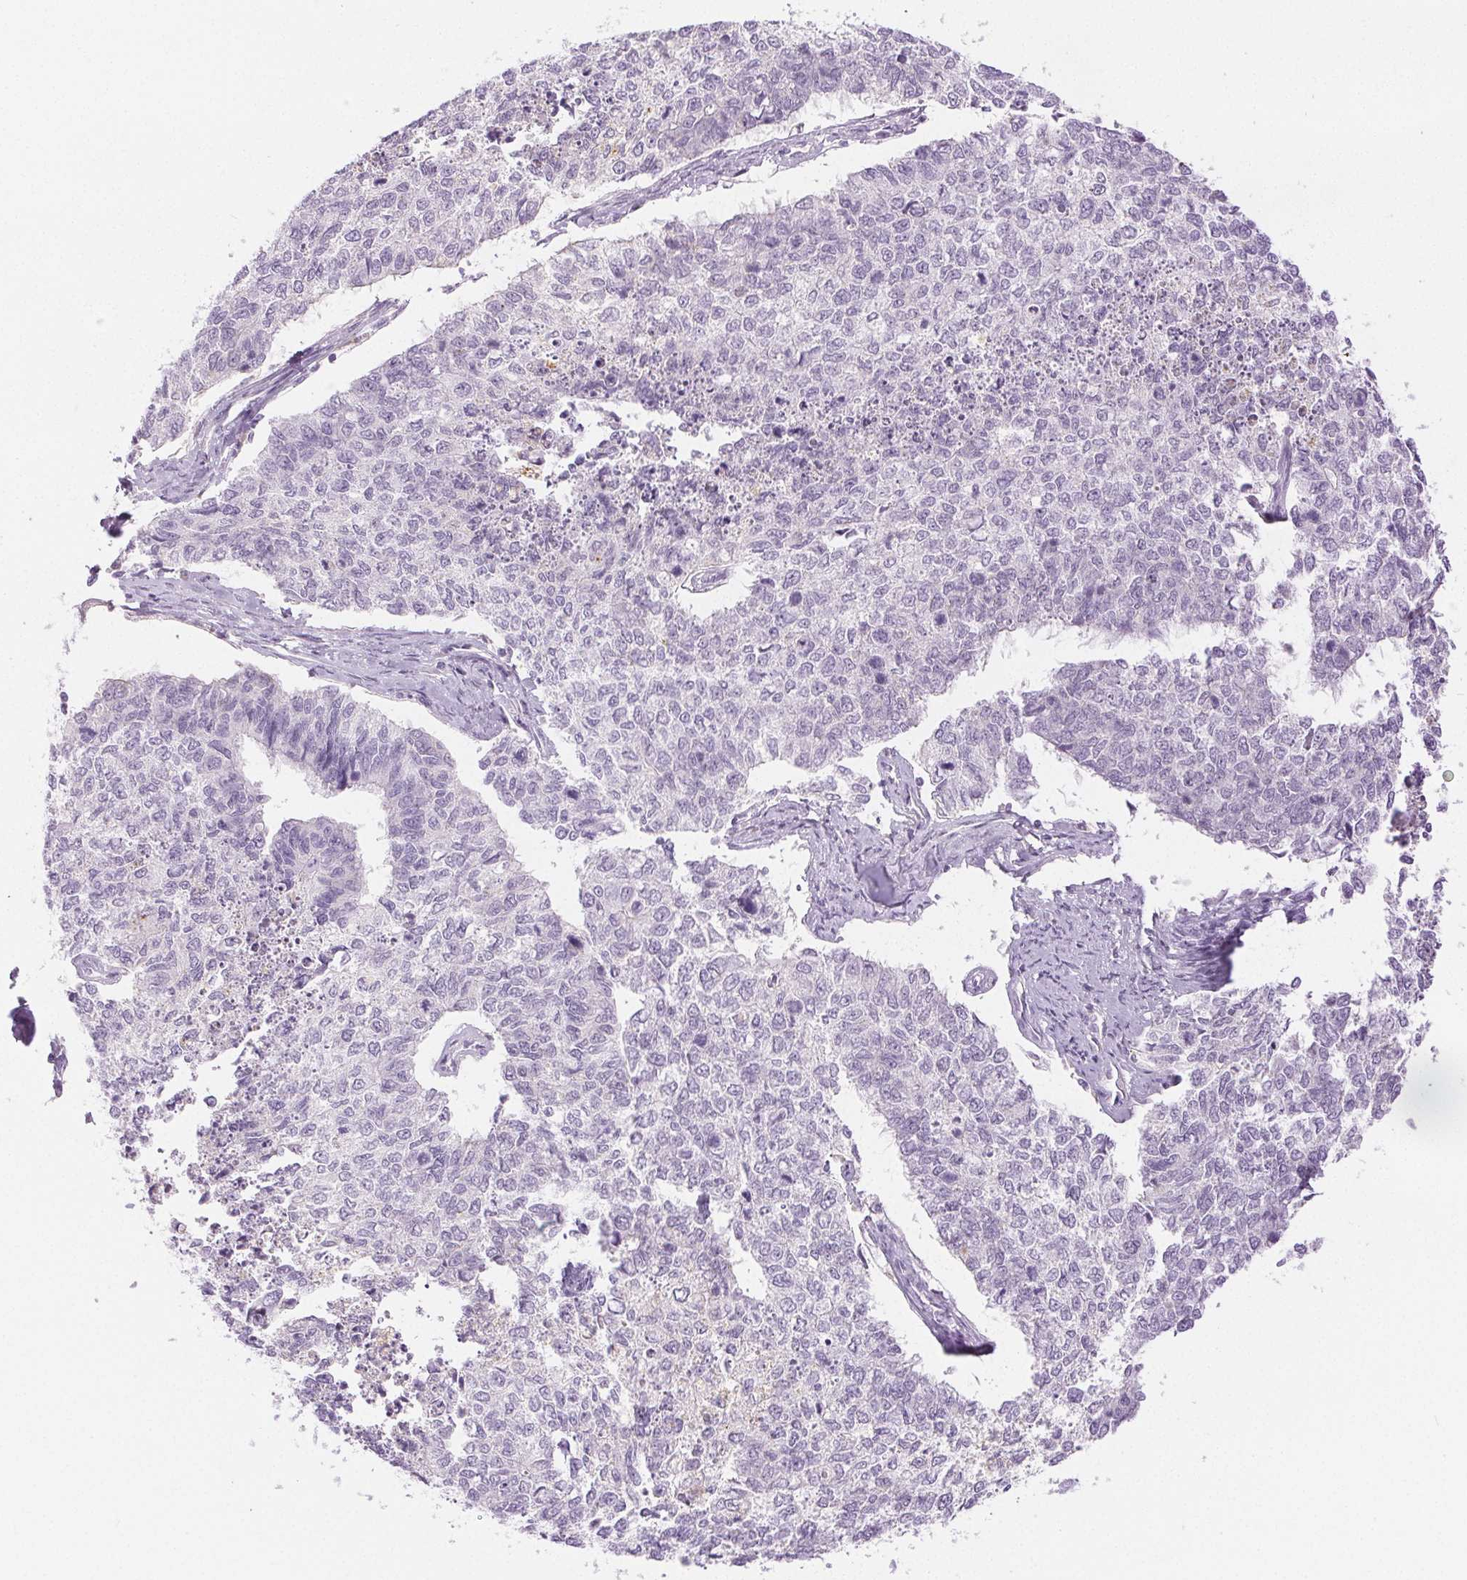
{"staining": {"intensity": "negative", "quantity": "none", "location": "none"}, "tissue": "cervical cancer", "cell_type": "Tumor cells", "image_type": "cancer", "snomed": [{"axis": "morphology", "description": "Adenocarcinoma, NOS"}, {"axis": "topography", "description": "Cervix"}], "caption": "Immunohistochemistry of cervical adenocarcinoma displays no expression in tumor cells. The staining was performed using DAB (3,3'-diaminobenzidine) to visualize the protein expression in brown, while the nuclei were stained in blue with hematoxylin (Magnification: 20x).", "gene": "SLC5A2", "patient": {"sex": "female", "age": 63}}